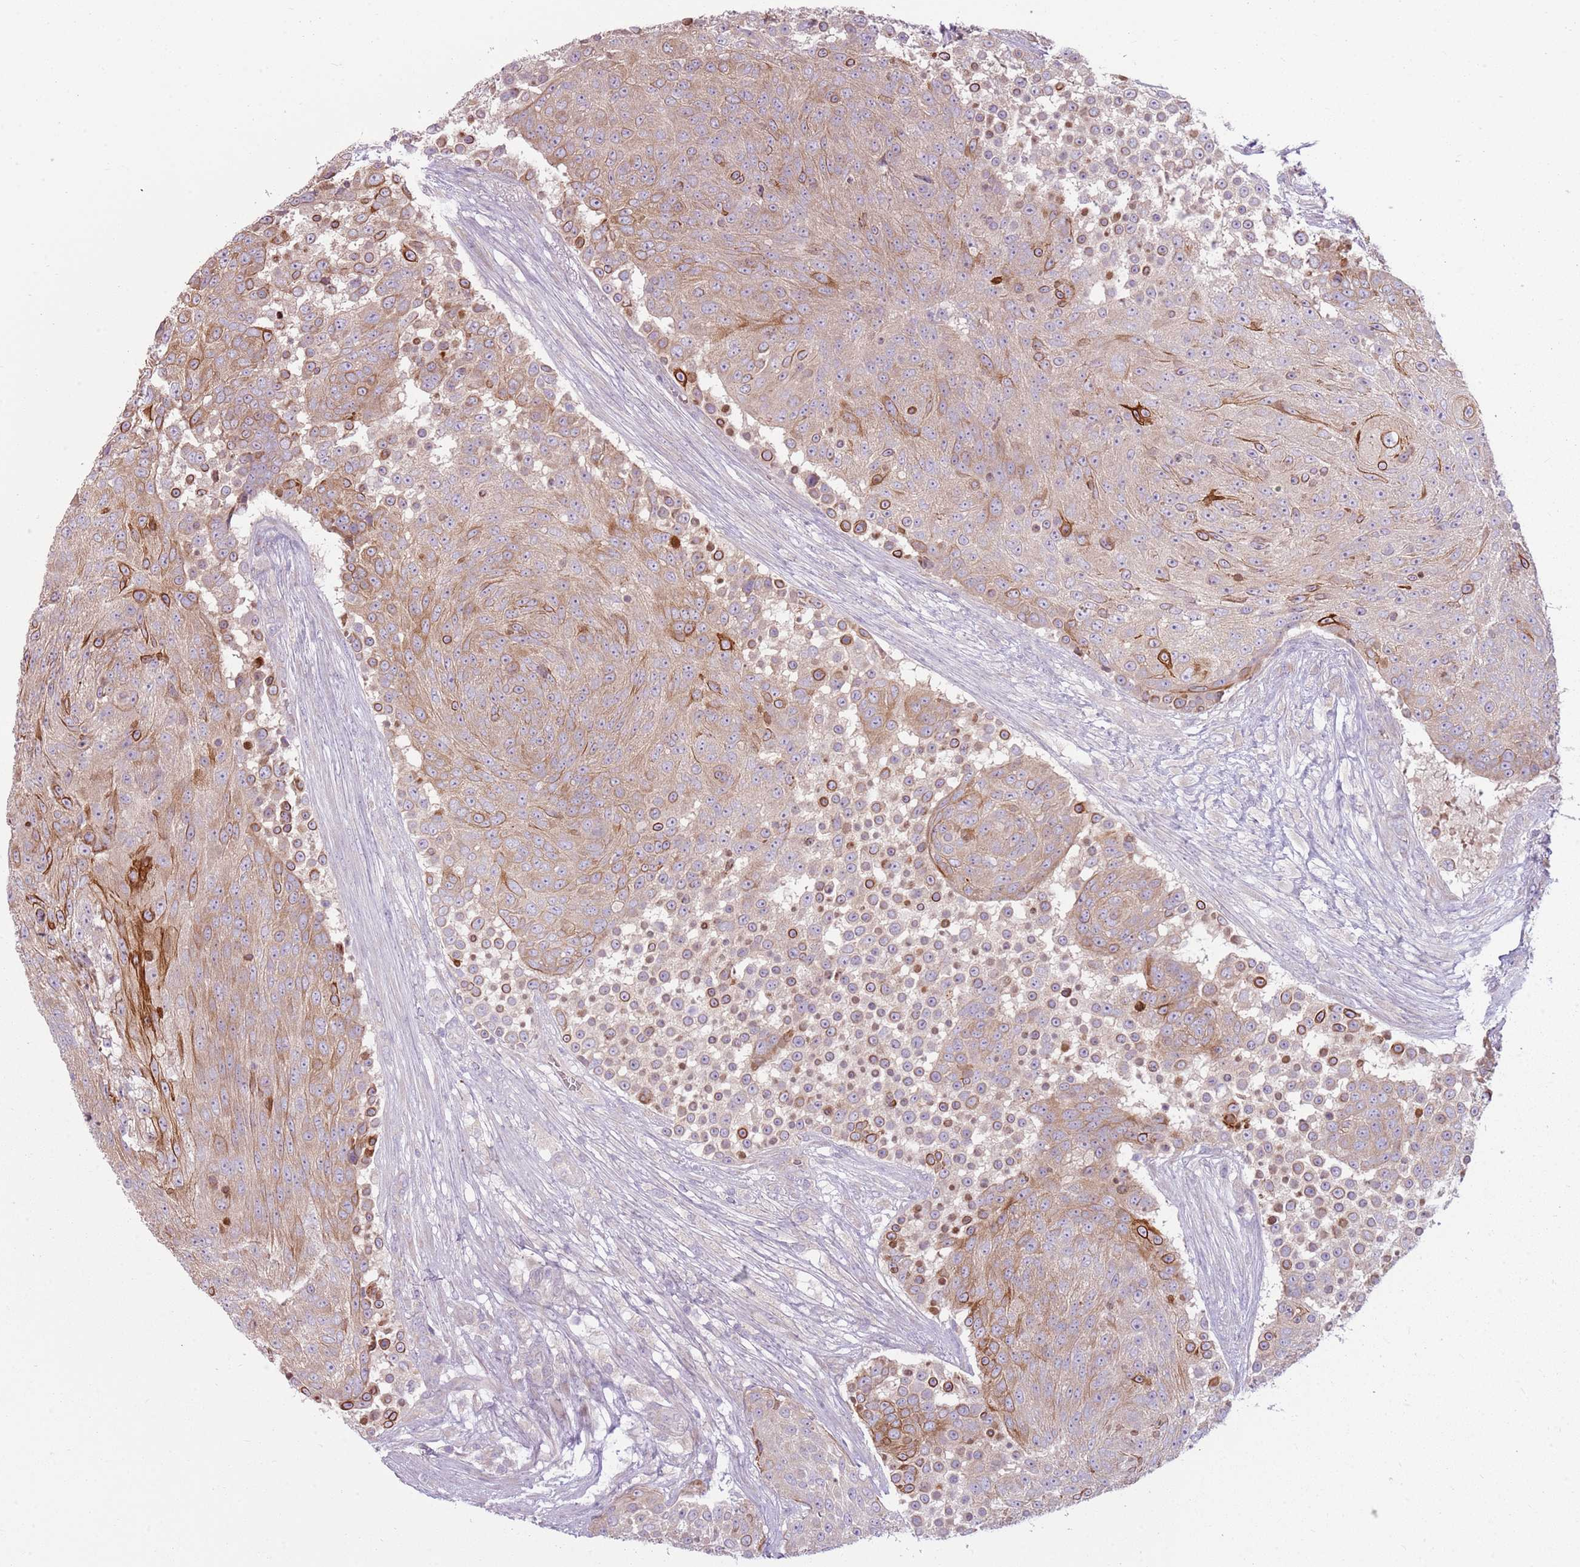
{"staining": {"intensity": "strong", "quantity": "<25%", "location": "cytoplasmic/membranous"}, "tissue": "urothelial cancer", "cell_type": "Tumor cells", "image_type": "cancer", "snomed": [{"axis": "morphology", "description": "Urothelial carcinoma, High grade"}, {"axis": "topography", "description": "Urinary bladder"}], "caption": "This image reveals immunohistochemistry (IHC) staining of high-grade urothelial carcinoma, with medium strong cytoplasmic/membranous positivity in approximately <25% of tumor cells.", "gene": "HSPA14", "patient": {"sex": "female", "age": 63}}